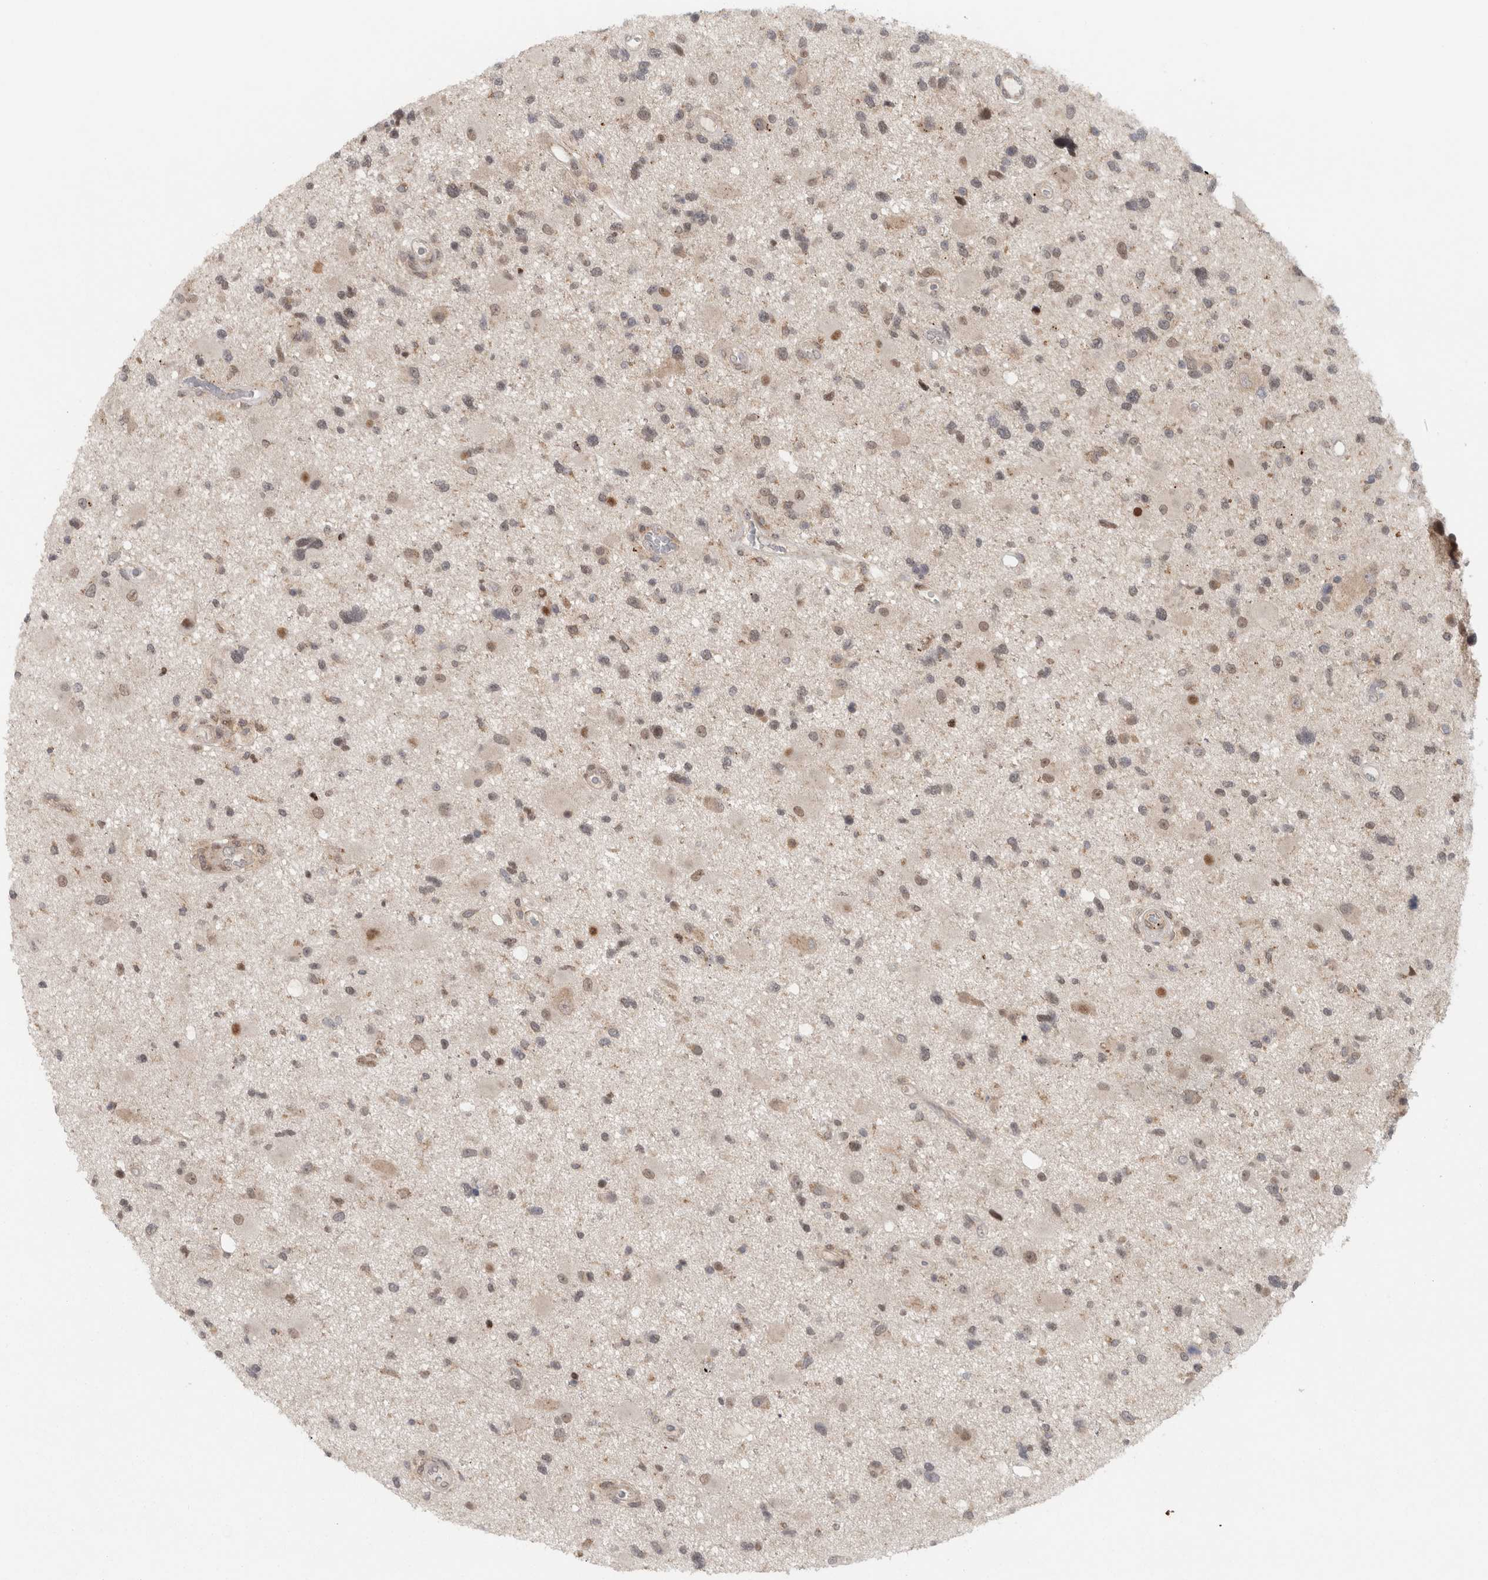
{"staining": {"intensity": "strong", "quantity": "<25%", "location": "nuclear"}, "tissue": "glioma", "cell_type": "Tumor cells", "image_type": "cancer", "snomed": [{"axis": "morphology", "description": "Glioma, malignant, High grade"}, {"axis": "topography", "description": "Brain"}], "caption": "Protein expression analysis of human glioma reveals strong nuclear positivity in approximately <25% of tumor cells.", "gene": "KDM8", "patient": {"sex": "male", "age": 33}}